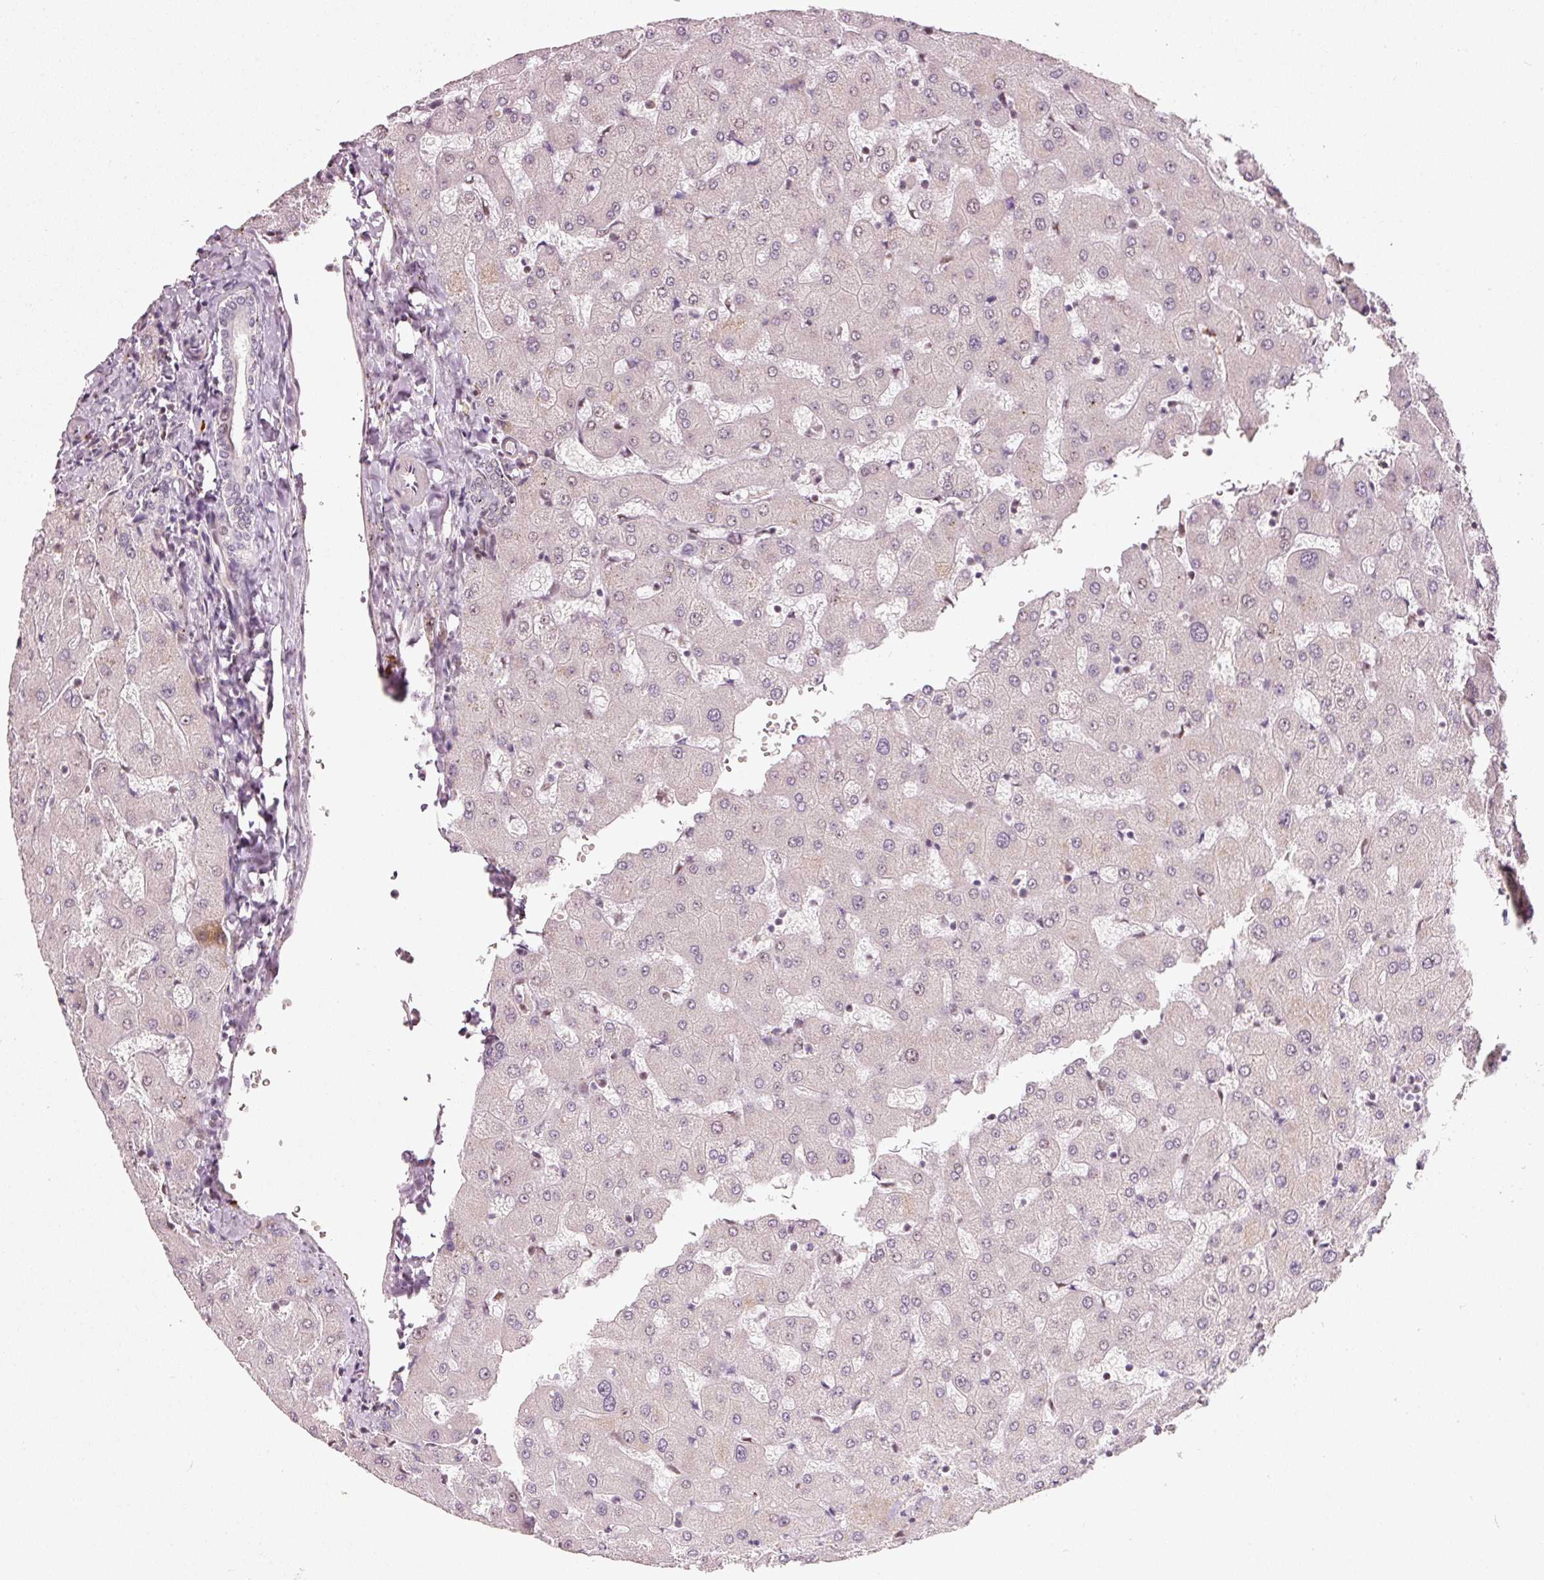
{"staining": {"intensity": "negative", "quantity": "none", "location": "none"}, "tissue": "liver", "cell_type": "Cholangiocytes", "image_type": "normal", "snomed": [{"axis": "morphology", "description": "Normal tissue, NOS"}, {"axis": "topography", "description": "Liver"}], "caption": "Immunohistochemistry (IHC) image of benign liver stained for a protein (brown), which shows no expression in cholangiocytes.", "gene": "MXRA8", "patient": {"sex": "female", "age": 63}}